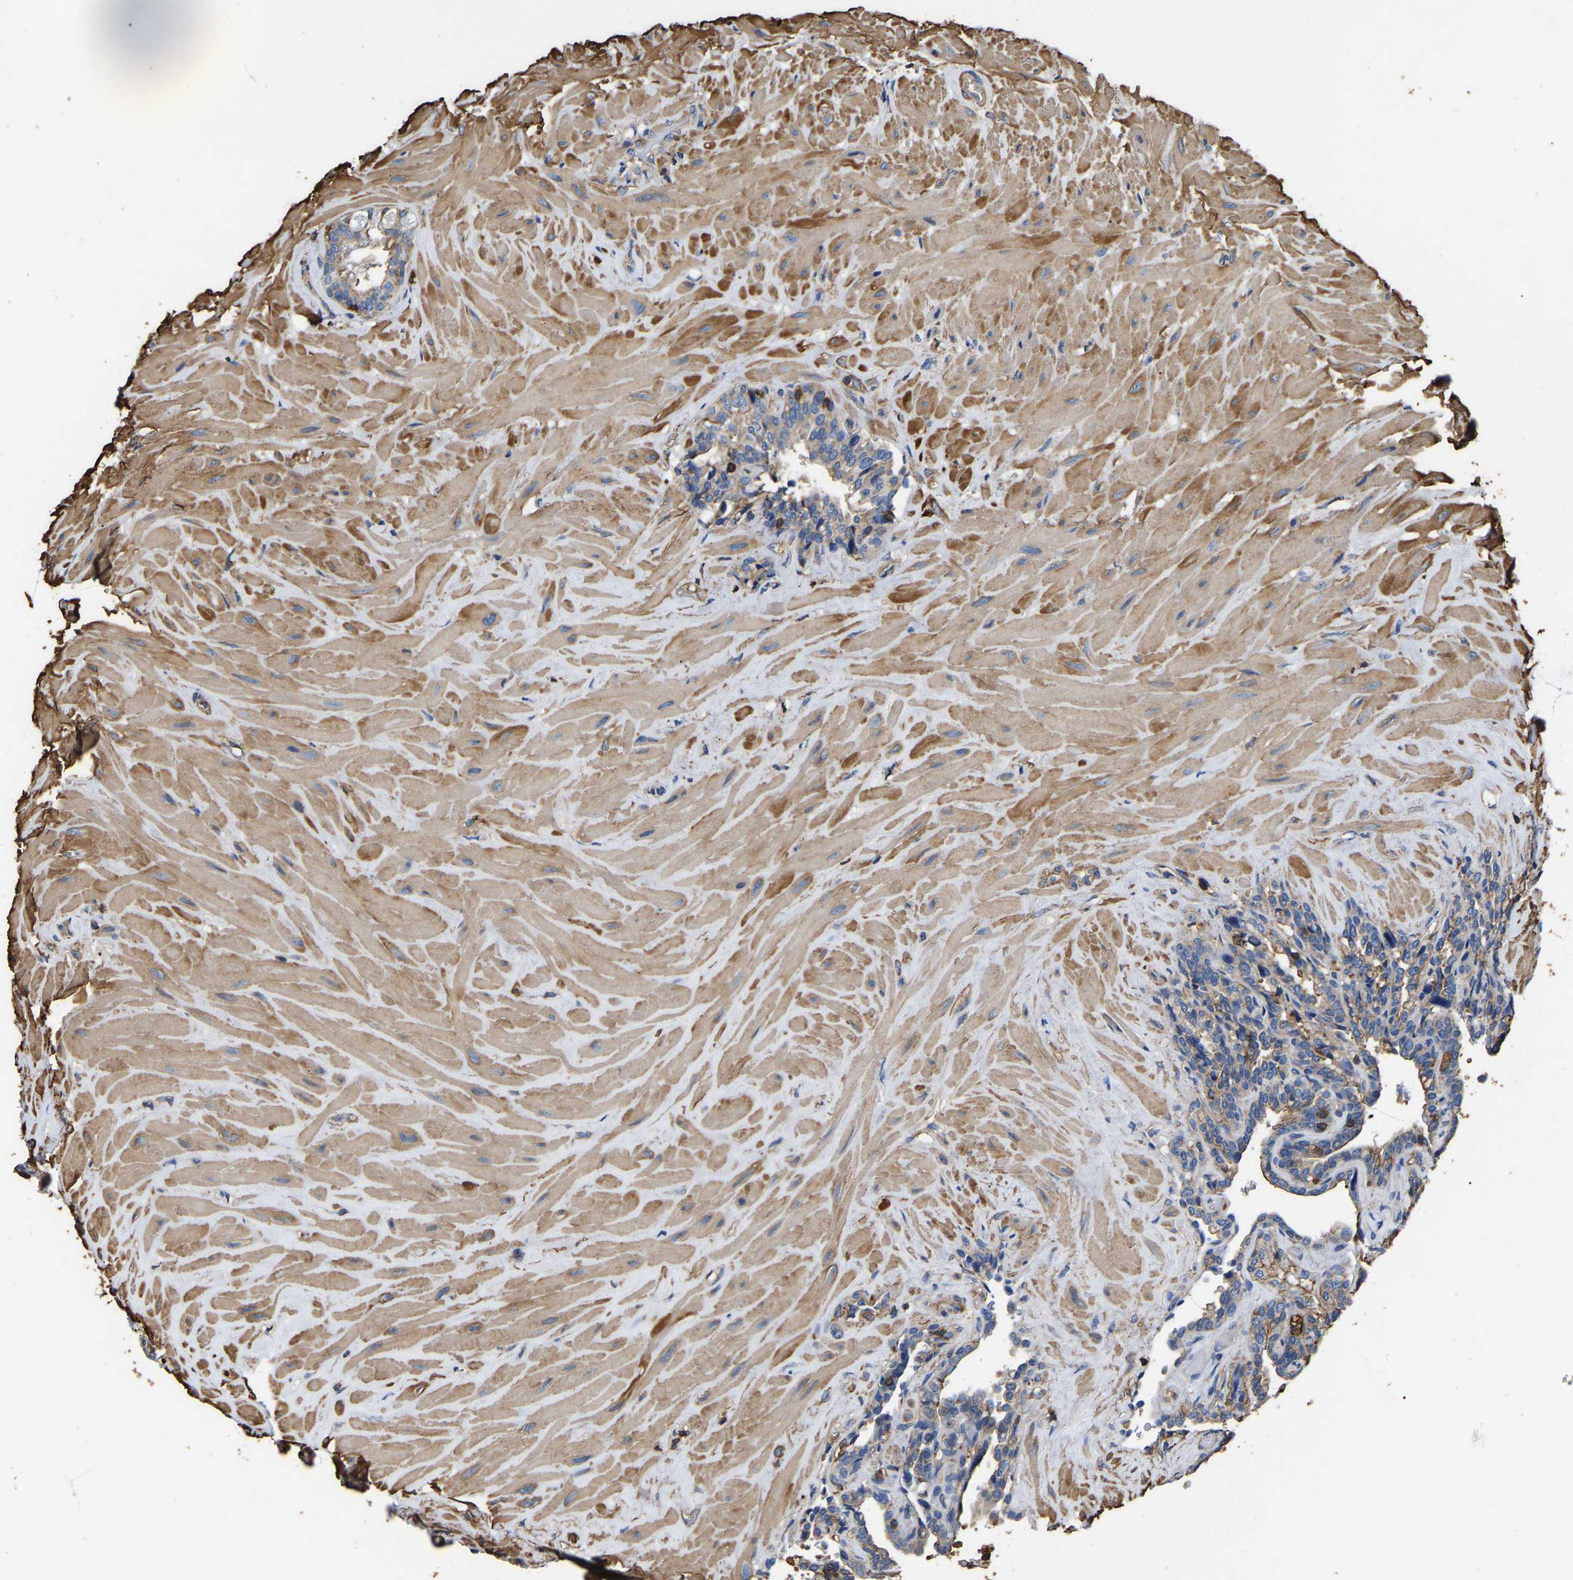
{"staining": {"intensity": "moderate", "quantity": ">75%", "location": "cytoplasmic/membranous"}, "tissue": "seminal vesicle", "cell_type": "Glandular cells", "image_type": "normal", "snomed": [{"axis": "morphology", "description": "Normal tissue, NOS"}, {"axis": "topography", "description": "Seminal veicle"}], "caption": "Immunohistochemical staining of benign seminal vesicle shows medium levels of moderate cytoplasmic/membranous positivity in approximately >75% of glandular cells.", "gene": "ARMT1", "patient": {"sex": "male", "age": 68}}